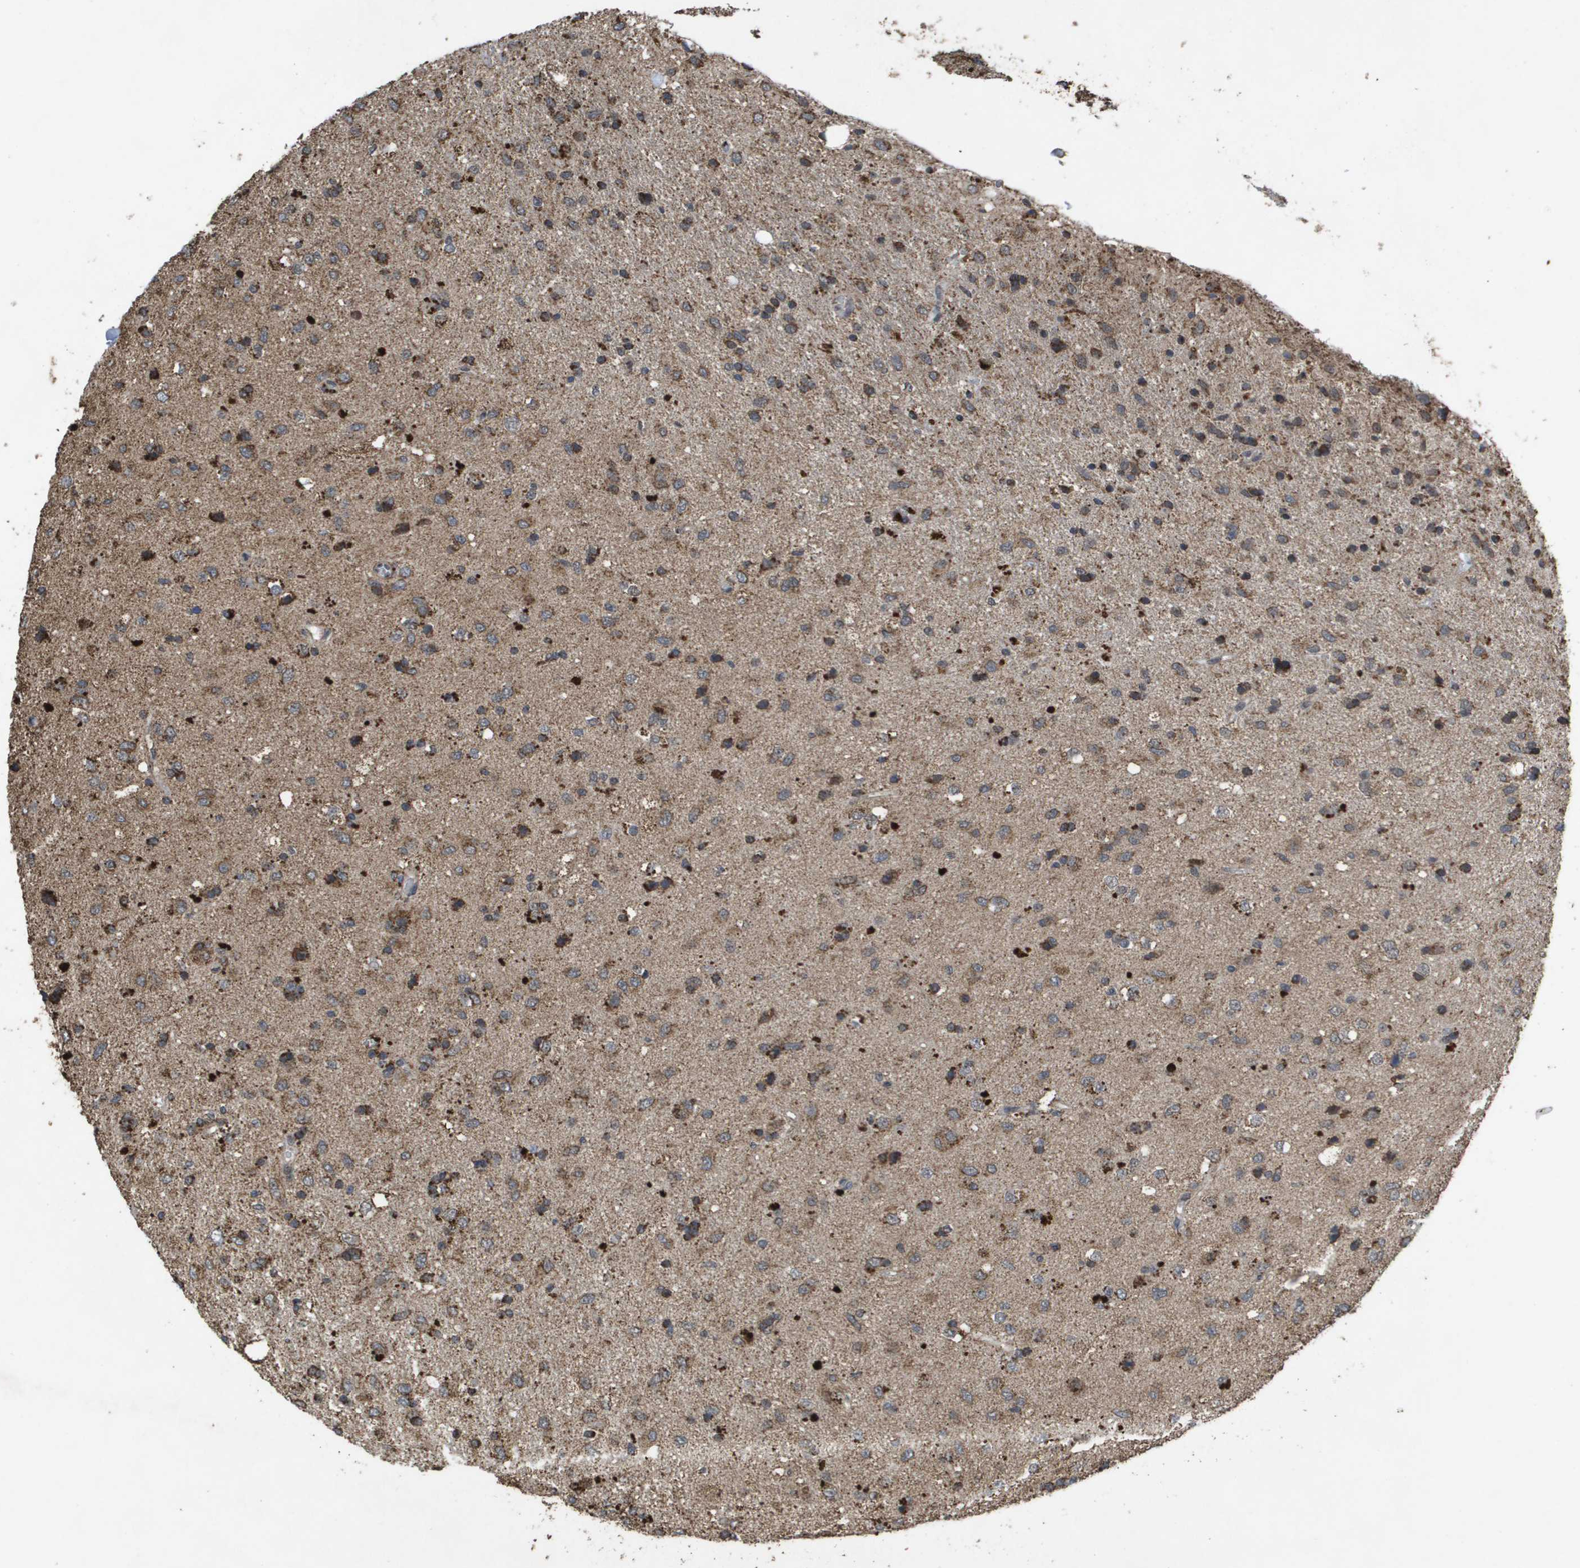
{"staining": {"intensity": "moderate", "quantity": "<25%", "location": "cytoplasmic/membranous"}, "tissue": "glioma", "cell_type": "Tumor cells", "image_type": "cancer", "snomed": [{"axis": "morphology", "description": "Glioma, malignant, Low grade"}, {"axis": "topography", "description": "Brain"}], "caption": "Human glioma stained with a brown dye reveals moderate cytoplasmic/membranous positive expression in about <25% of tumor cells.", "gene": "HSPE1", "patient": {"sex": "male", "age": 77}}